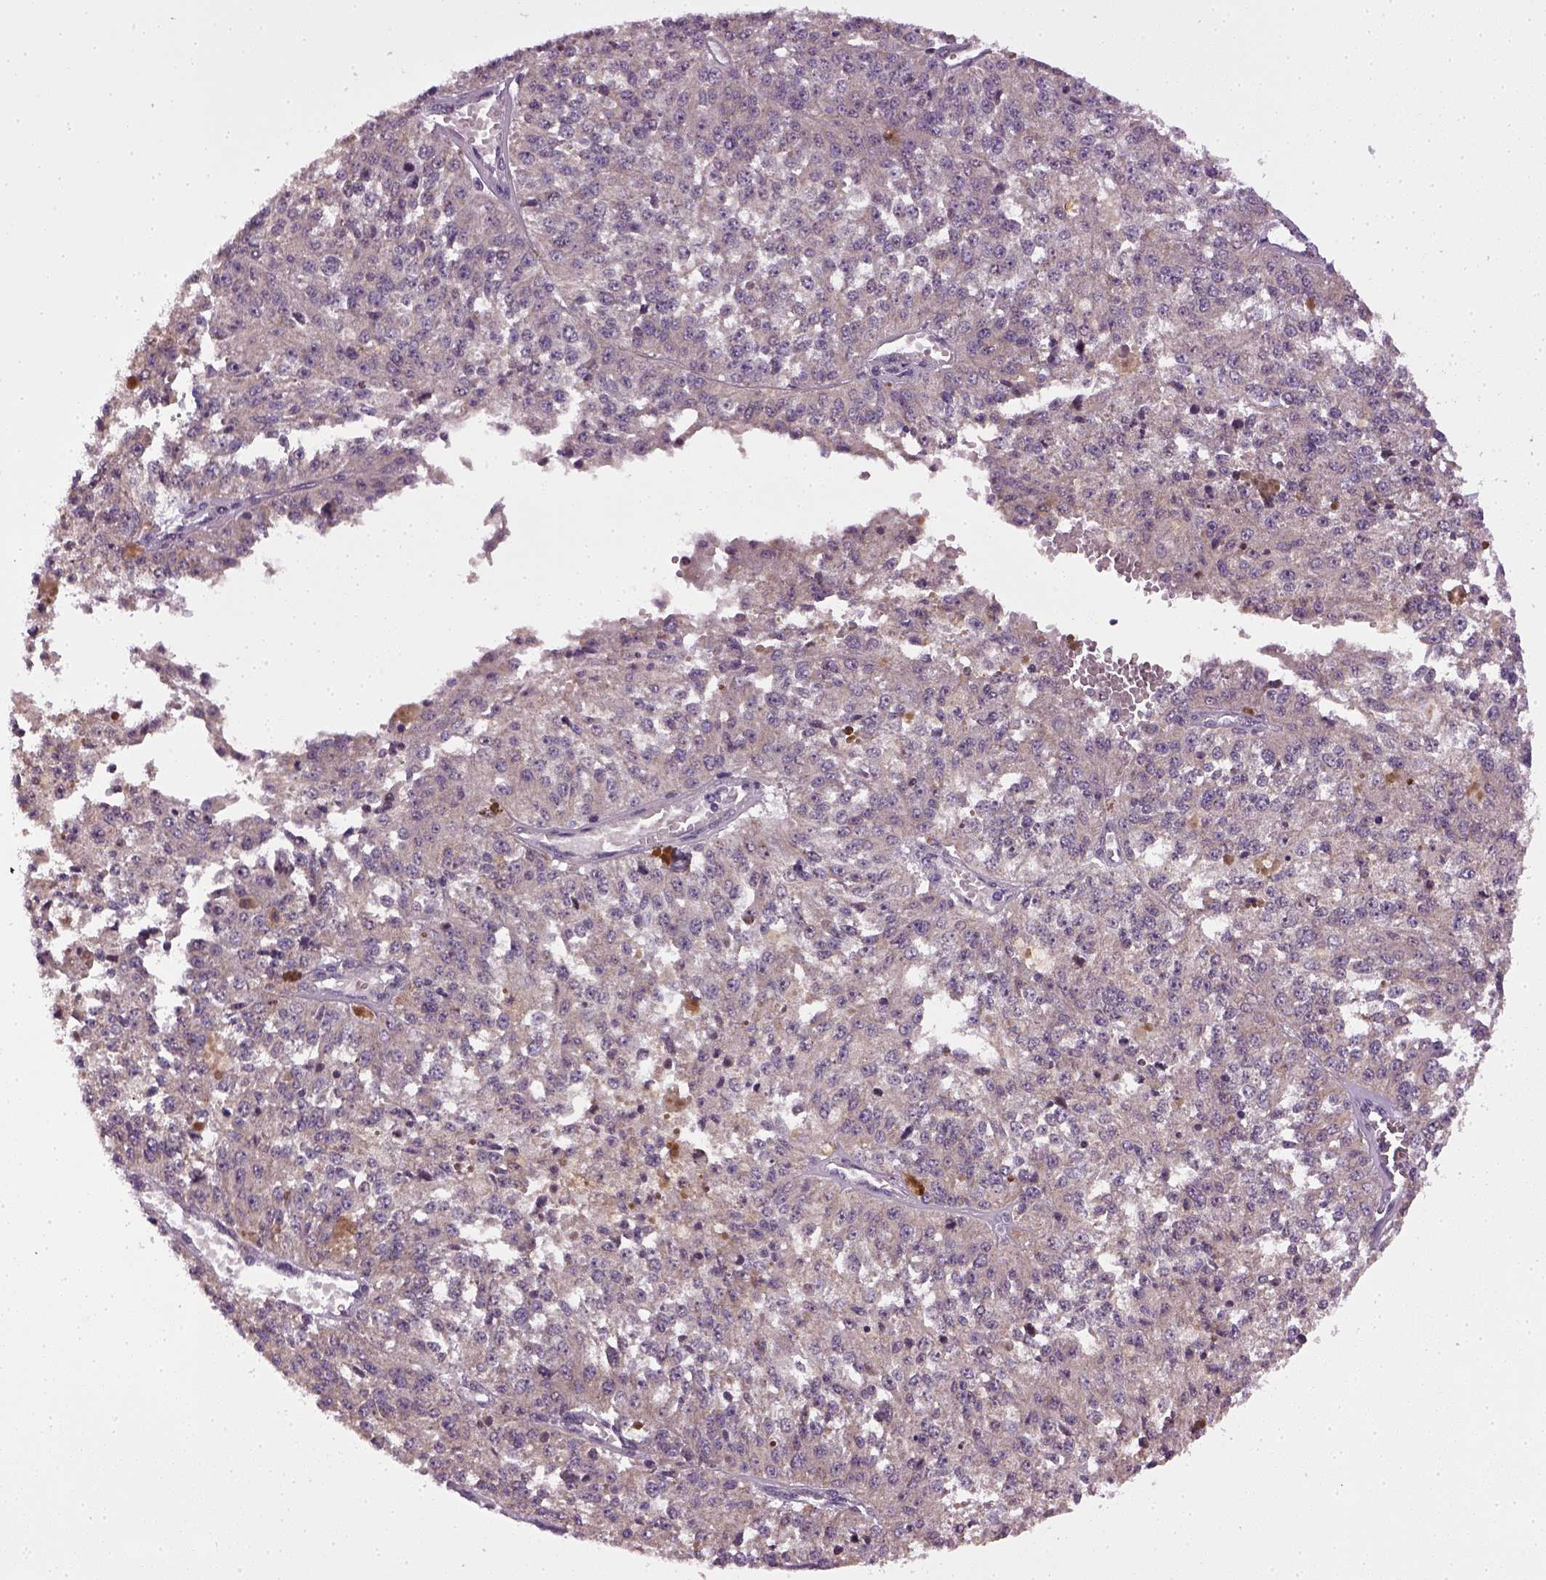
{"staining": {"intensity": "negative", "quantity": "none", "location": "none"}, "tissue": "melanoma", "cell_type": "Tumor cells", "image_type": "cancer", "snomed": [{"axis": "morphology", "description": "Malignant melanoma, Metastatic site"}, {"axis": "topography", "description": "Lymph node"}], "caption": "There is no significant staining in tumor cells of melanoma.", "gene": "TPRG1", "patient": {"sex": "female", "age": 64}}